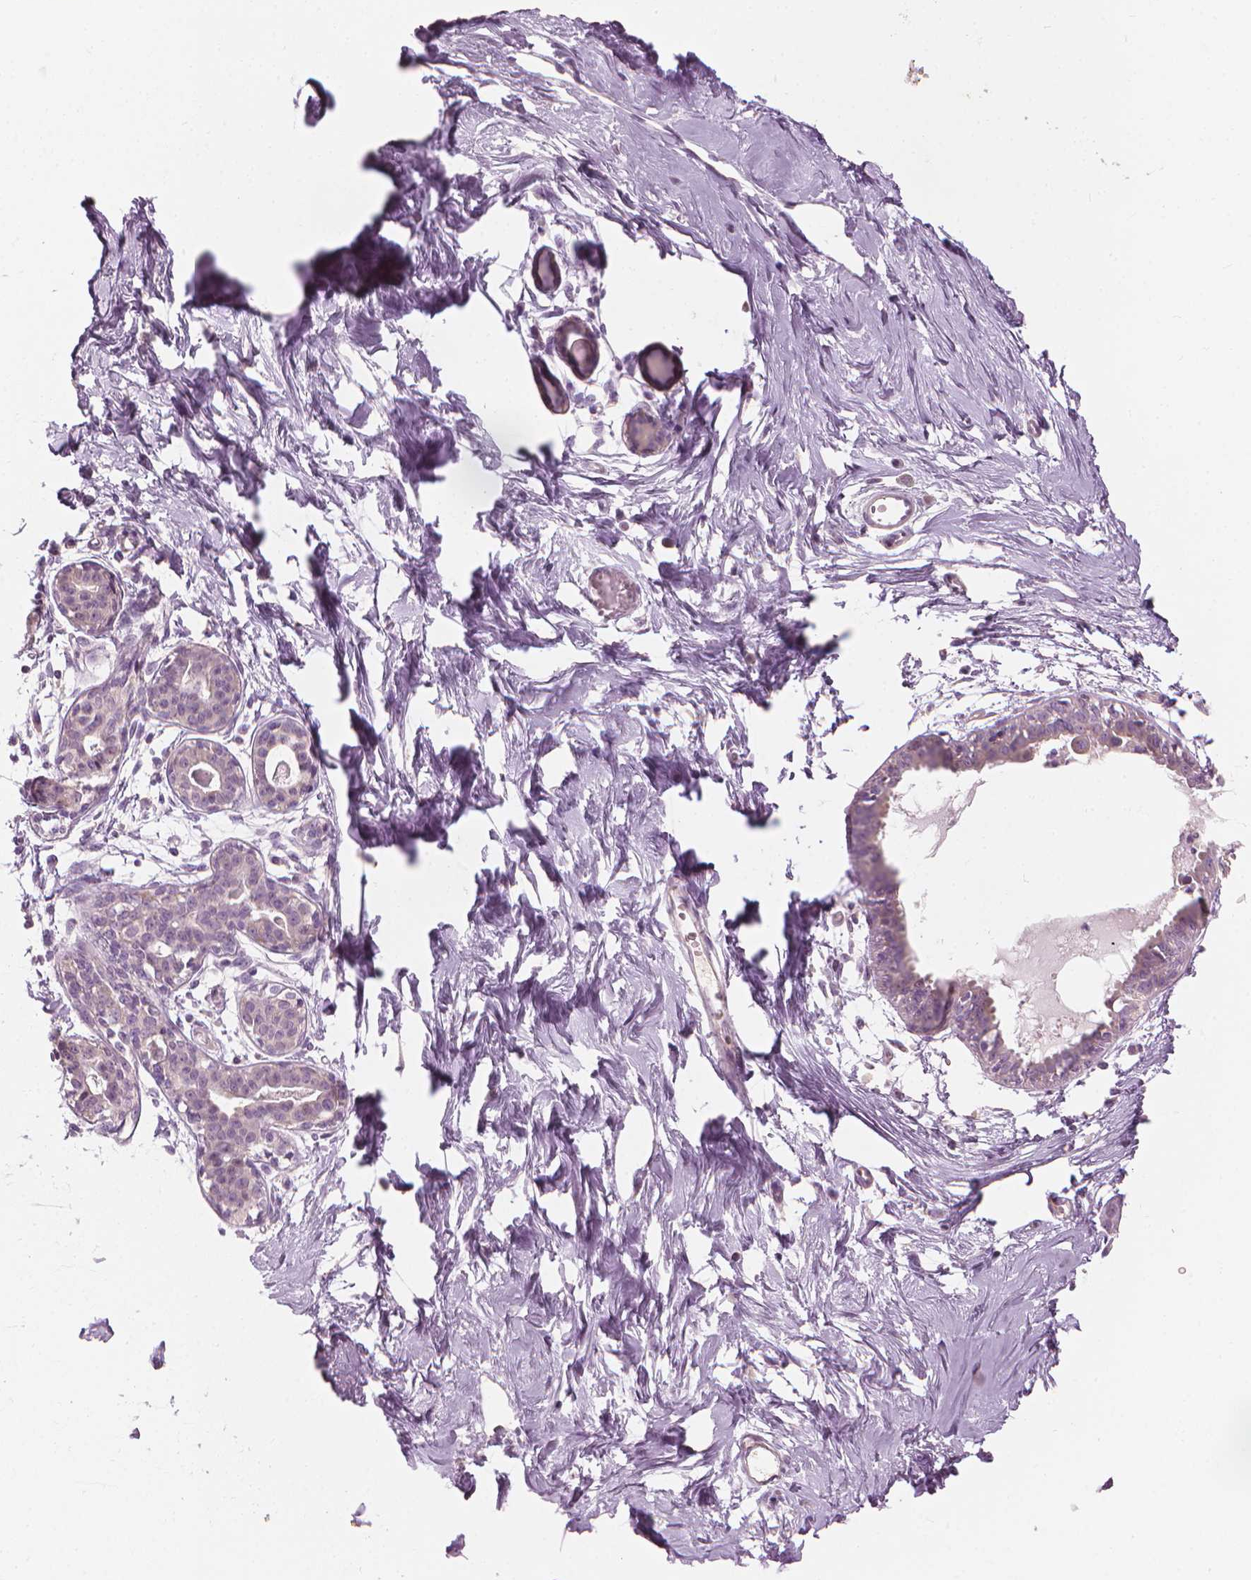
{"staining": {"intensity": "weak", "quantity": "<25%", "location": "cytoplasmic/membranous"}, "tissue": "breast", "cell_type": "Adipocytes", "image_type": "normal", "snomed": [{"axis": "morphology", "description": "Normal tissue, NOS"}, {"axis": "topography", "description": "Breast"}], "caption": "DAB (3,3'-diaminobenzidine) immunohistochemical staining of unremarkable human breast exhibits no significant staining in adipocytes. (Brightfield microscopy of DAB immunohistochemistry (IHC) at high magnification).", "gene": "CFAP126", "patient": {"sex": "female", "age": 45}}